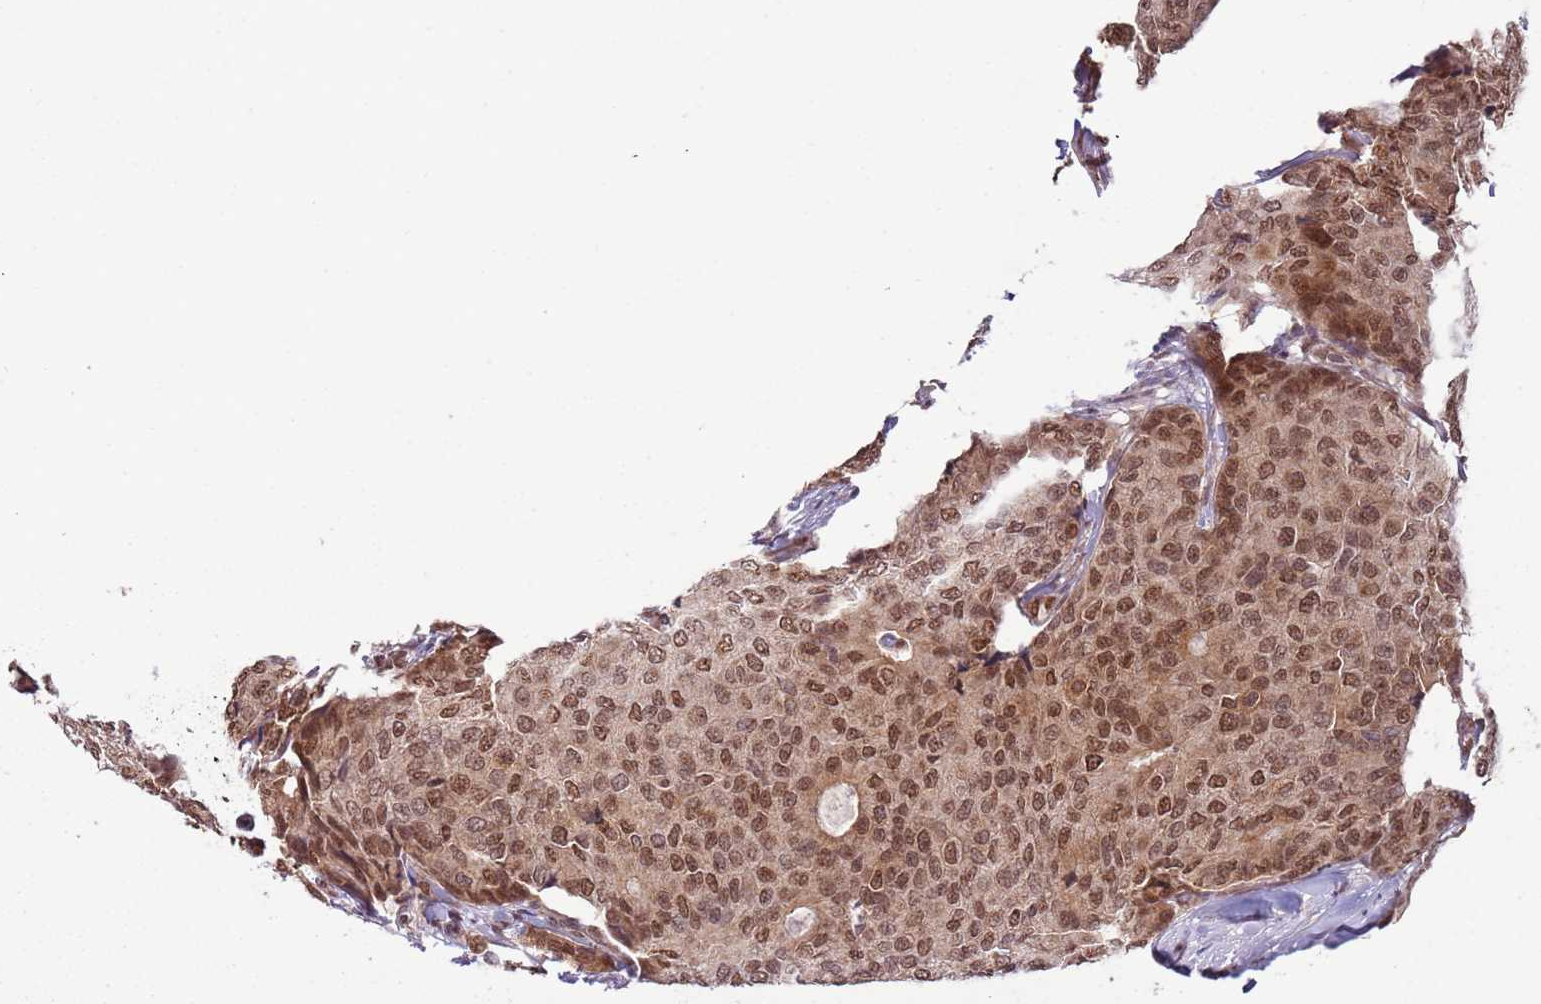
{"staining": {"intensity": "moderate", "quantity": ">75%", "location": "nuclear"}, "tissue": "breast cancer", "cell_type": "Tumor cells", "image_type": "cancer", "snomed": [{"axis": "morphology", "description": "Duct carcinoma"}, {"axis": "topography", "description": "Breast"}], "caption": "Immunohistochemical staining of human breast intraductal carcinoma reveals medium levels of moderate nuclear positivity in approximately >75% of tumor cells. (brown staining indicates protein expression, while blue staining denotes nuclei).", "gene": "FAM120AOS", "patient": {"sex": "female", "age": 75}}